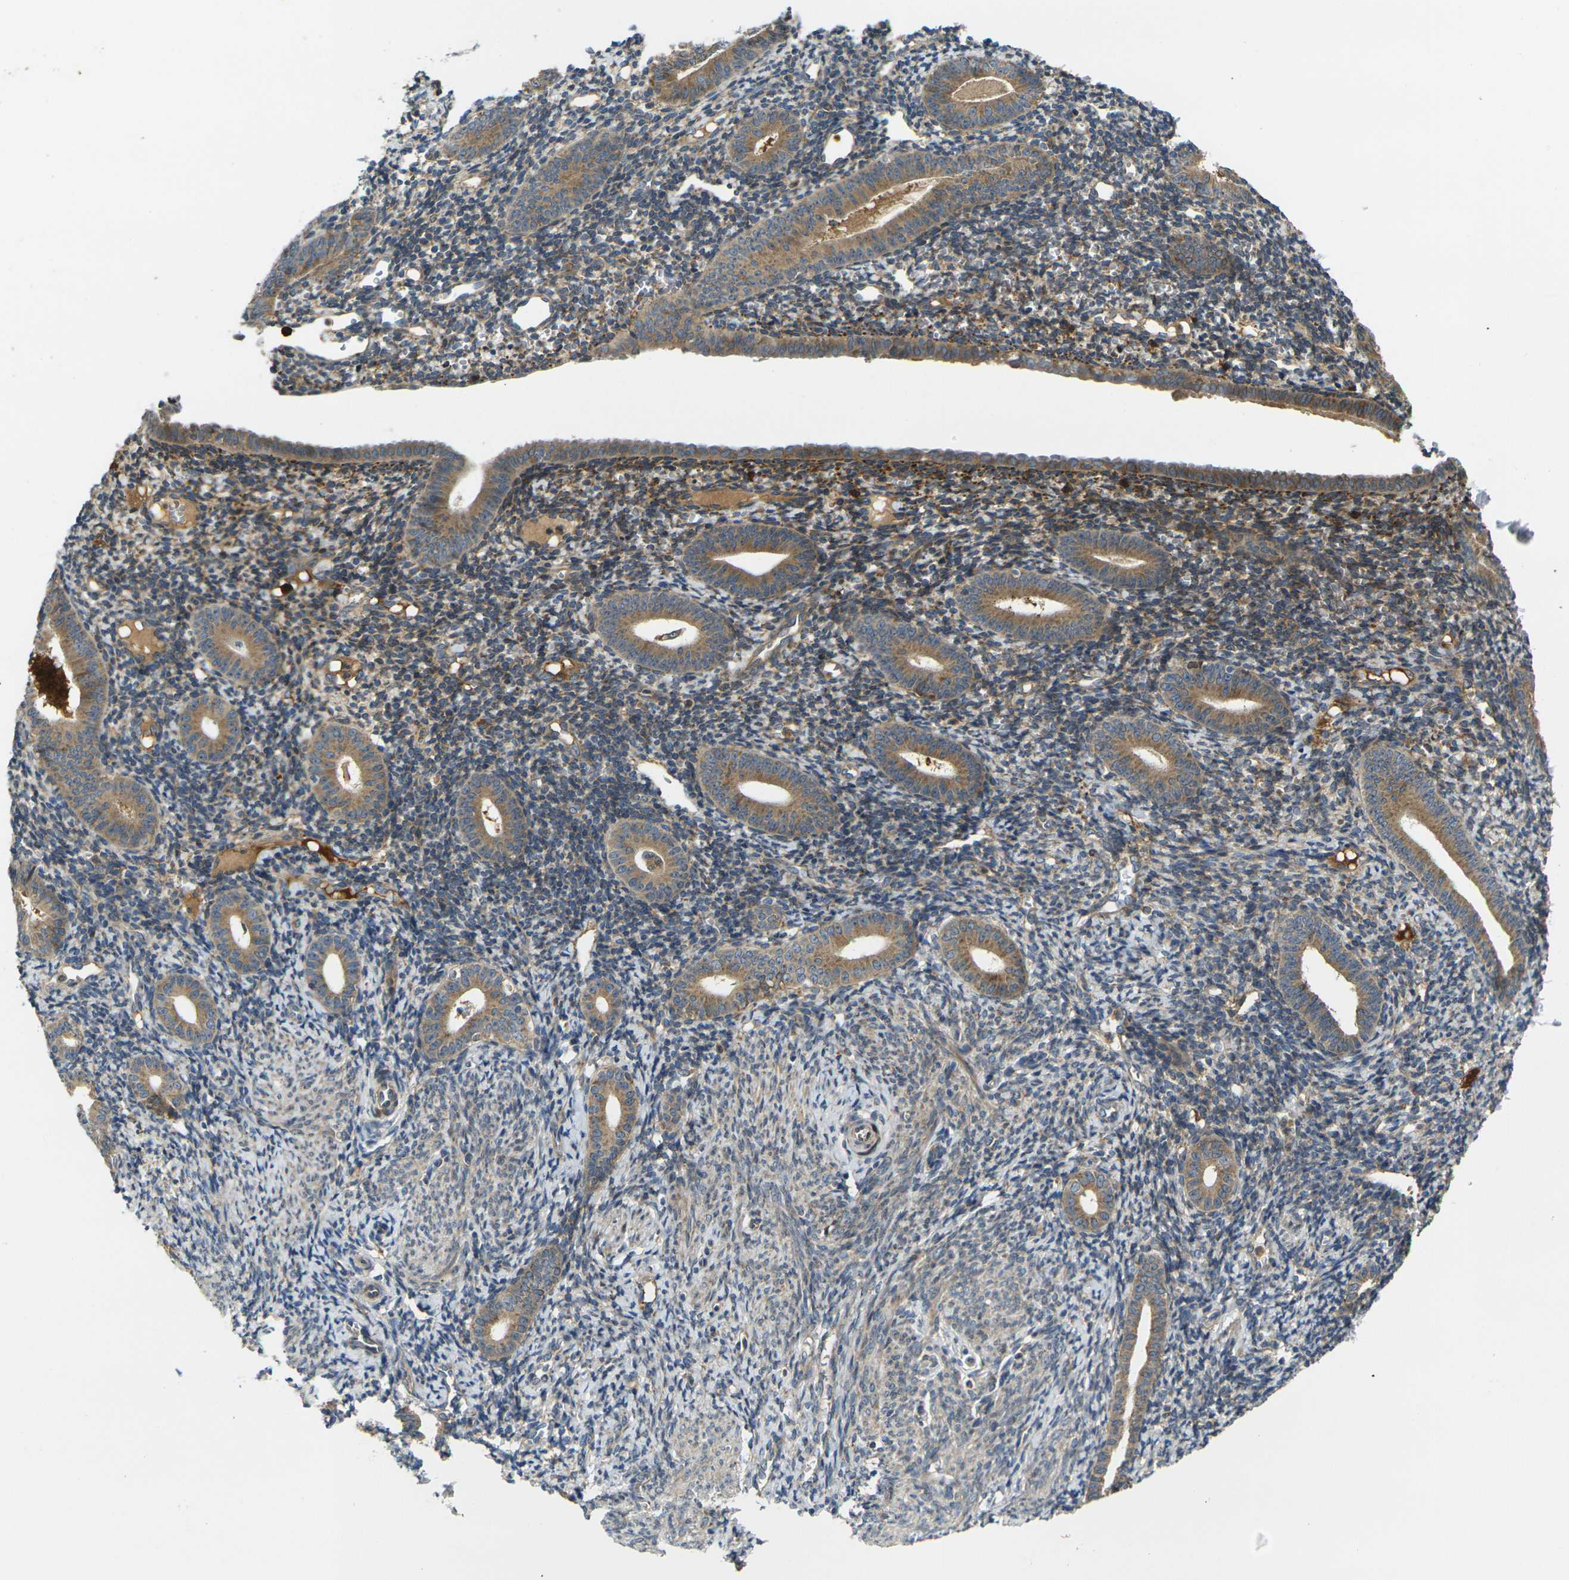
{"staining": {"intensity": "moderate", "quantity": "<25%", "location": "cytoplasmic/membranous"}, "tissue": "endometrium", "cell_type": "Cells in endometrial stroma", "image_type": "normal", "snomed": [{"axis": "morphology", "description": "Normal tissue, NOS"}, {"axis": "topography", "description": "Endometrium"}], "caption": "Cells in endometrial stroma show low levels of moderate cytoplasmic/membranous staining in about <25% of cells in normal human endometrium.", "gene": "FZD1", "patient": {"sex": "female", "age": 50}}